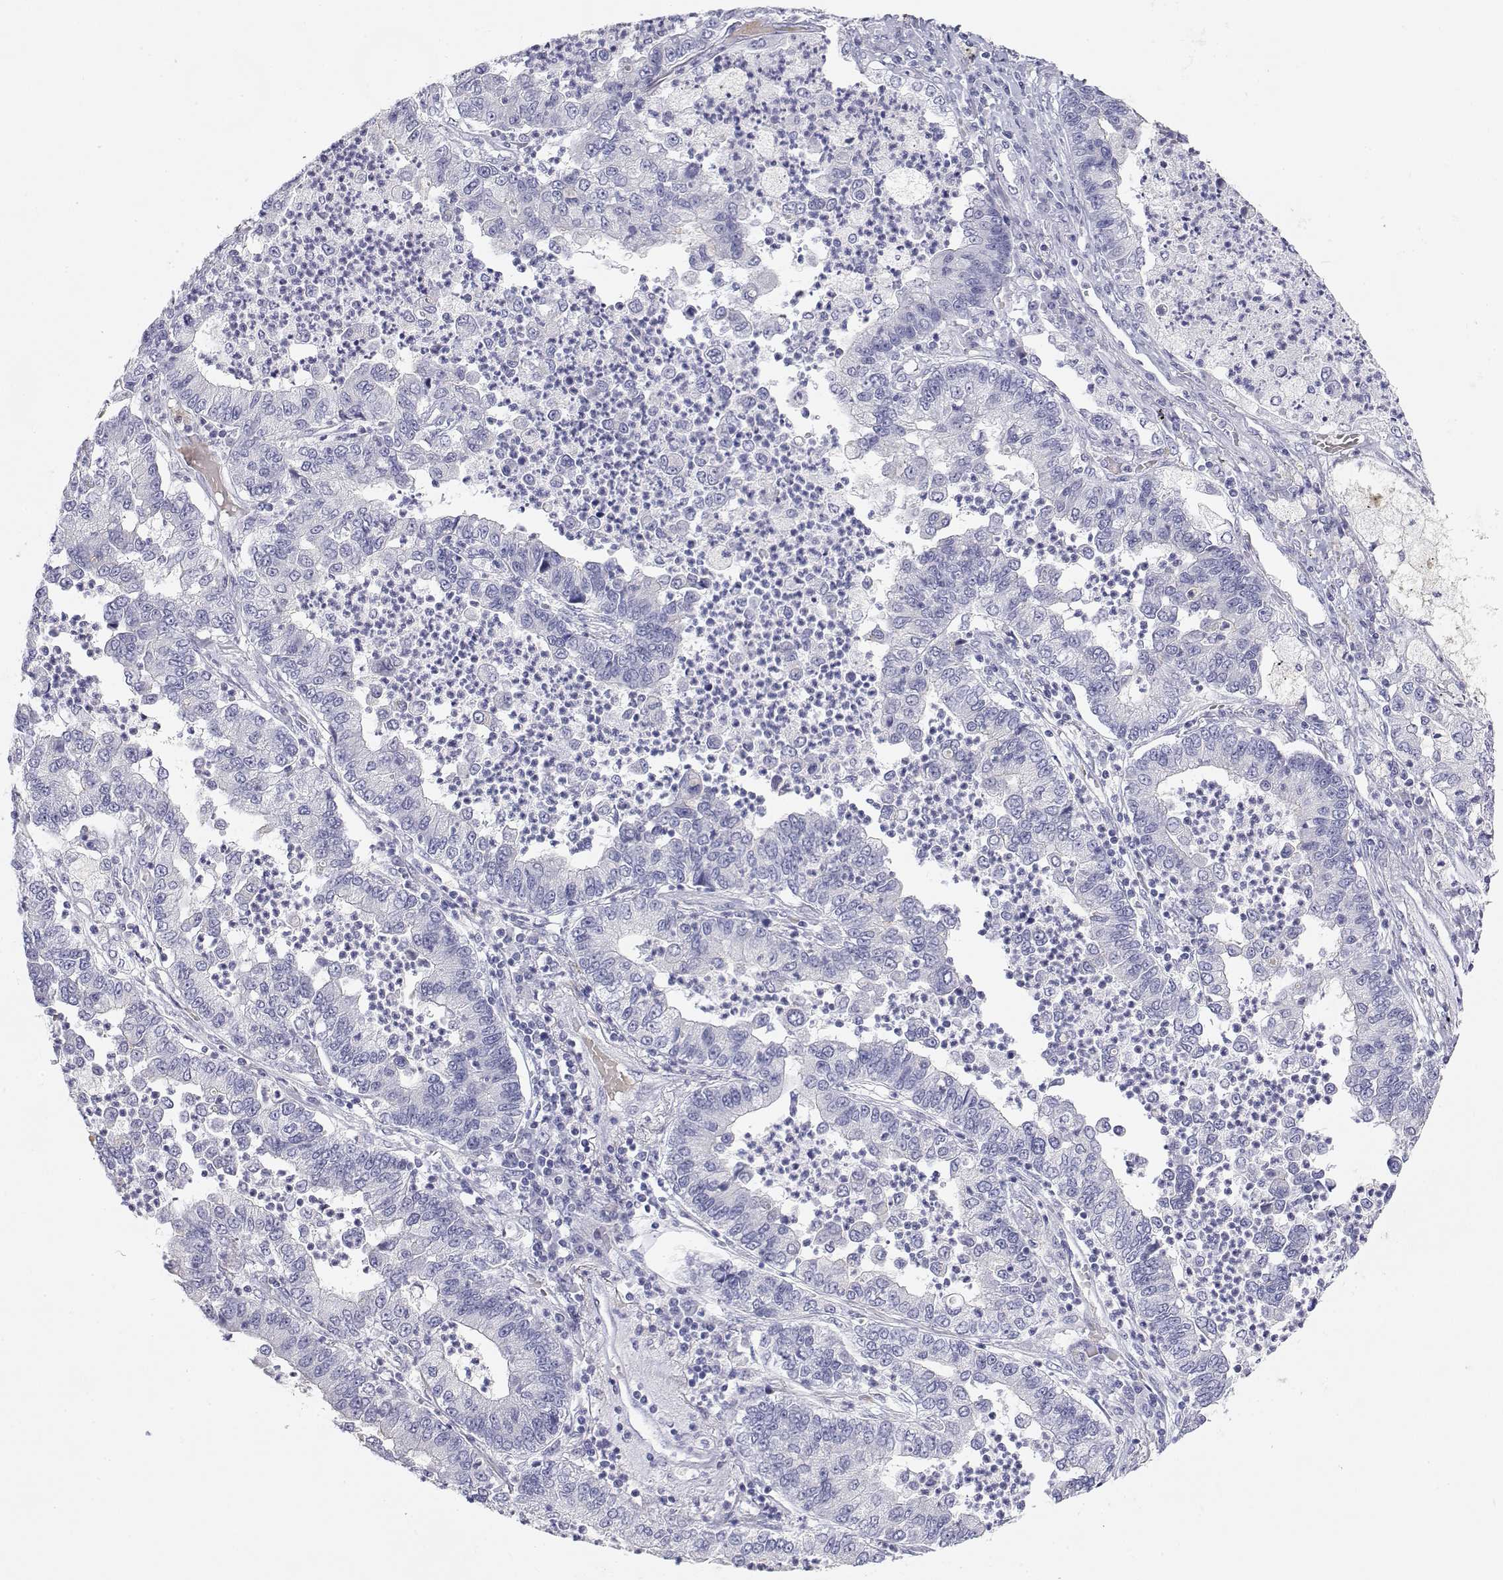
{"staining": {"intensity": "negative", "quantity": "none", "location": "none"}, "tissue": "lung cancer", "cell_type": "Tumor cells", "image_type": "cancer", "snomed": [{"axis": "morphology", "description": "Adenocarcinoma, NOS"}, {"axis": "topography", "description": "Lung"}], "caption": "DAB (3,3'-diaminobenzidine) immunohistochemical staining of lung cancer reveals no significant staining in tumor cells.", "gene": "MISP", "patient": {"sex": "female", "age": 57}}